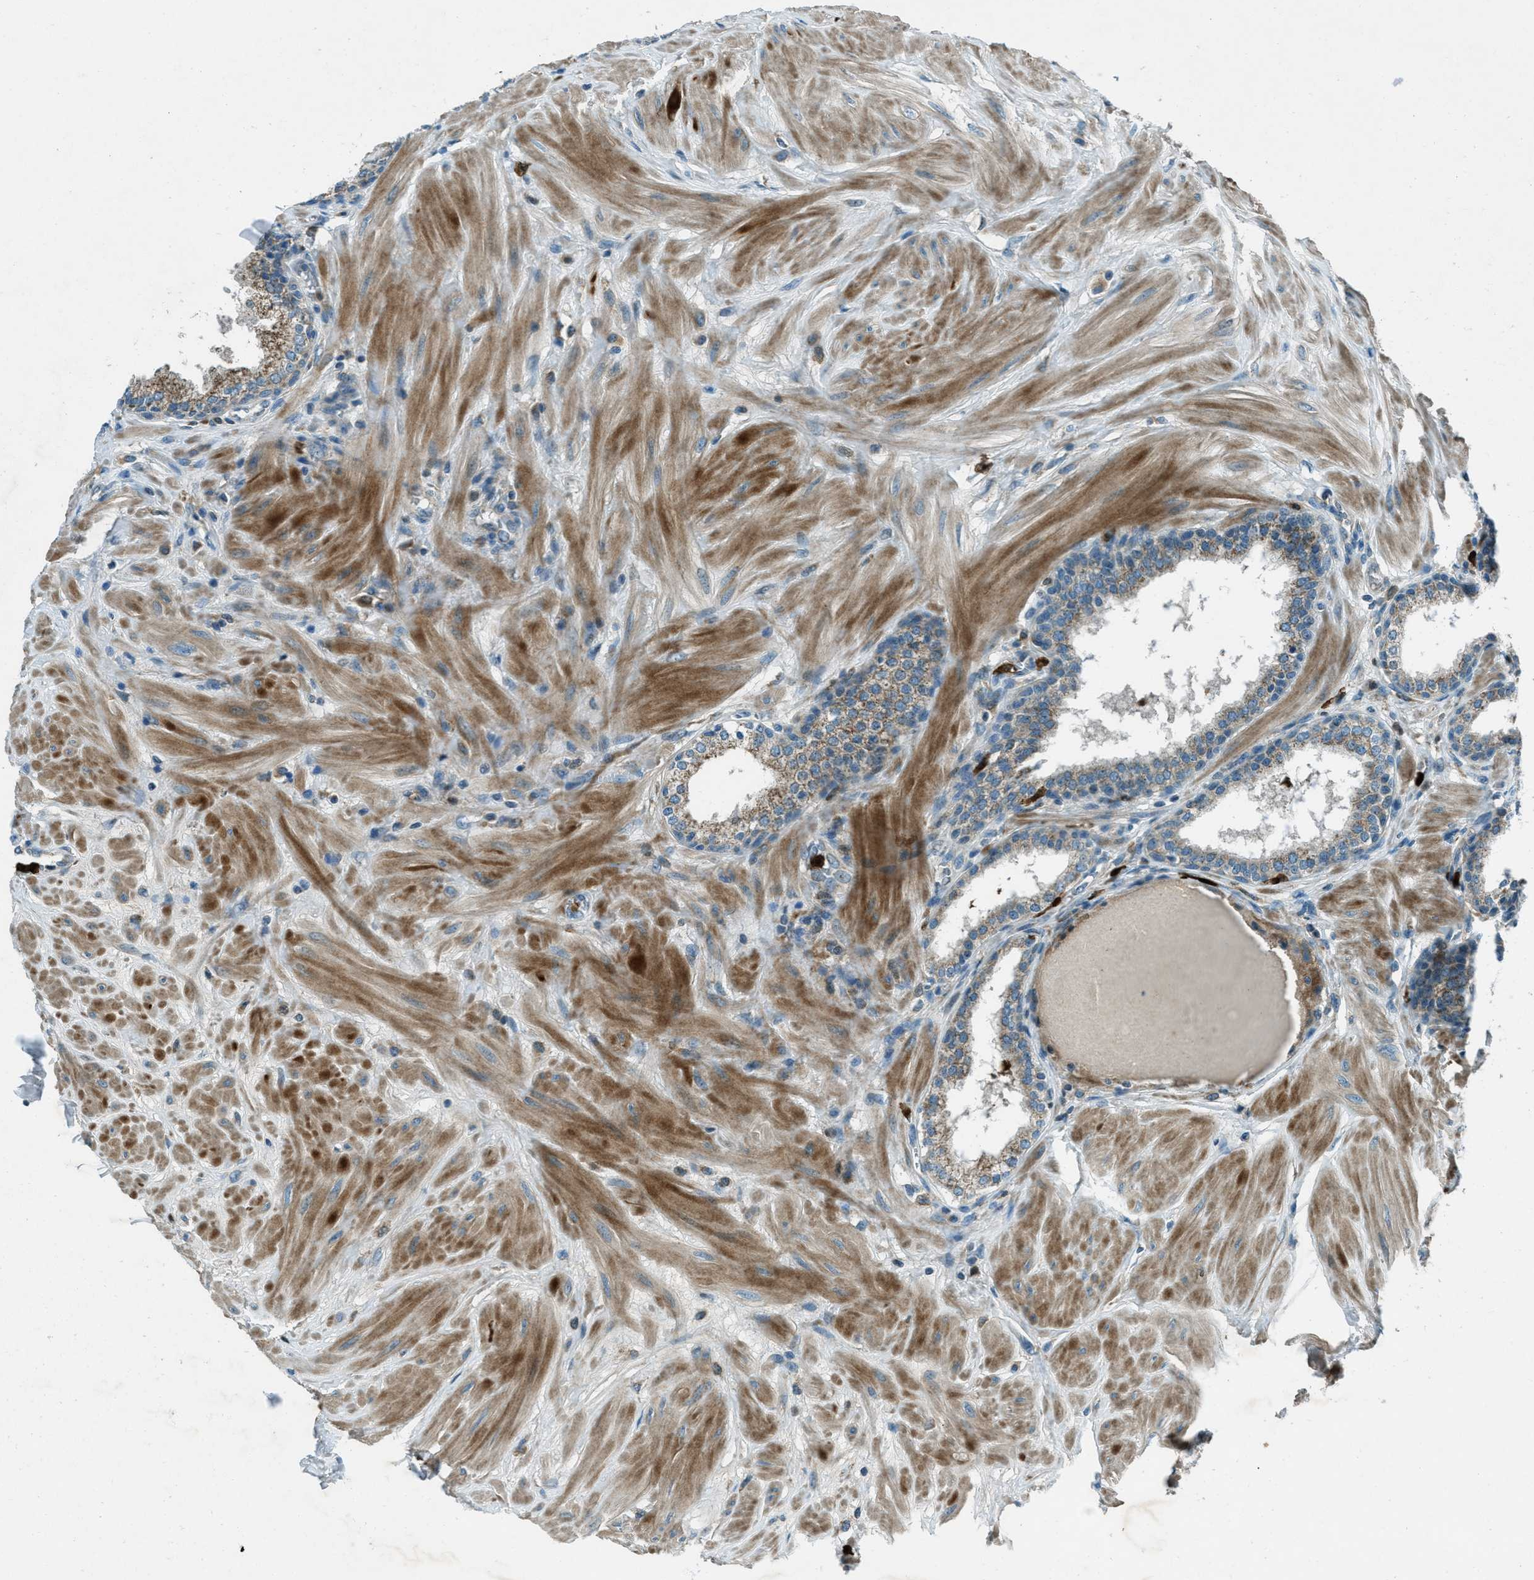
{"staining": {"intensity": "moderate", "quantity": "25%-75%", "location": "cytoplasmic/membranous"}, "tissue": "prostate", "cell_type": "Glandular cells", "image_type": "normal", "snomed": [{"axis": "morphology", "description": "Normal tissue, NOS"}, {"axis": "topography", "description": "Prostate"}], "caption": "Human prostate stained for a protein (brown) demonstrates moderate cytoplasmic/membranous positive staining in approximately 25%-75% of glandular cells.", "gene": "FAR1", "patient": {"sex": "male", "age": 51}}